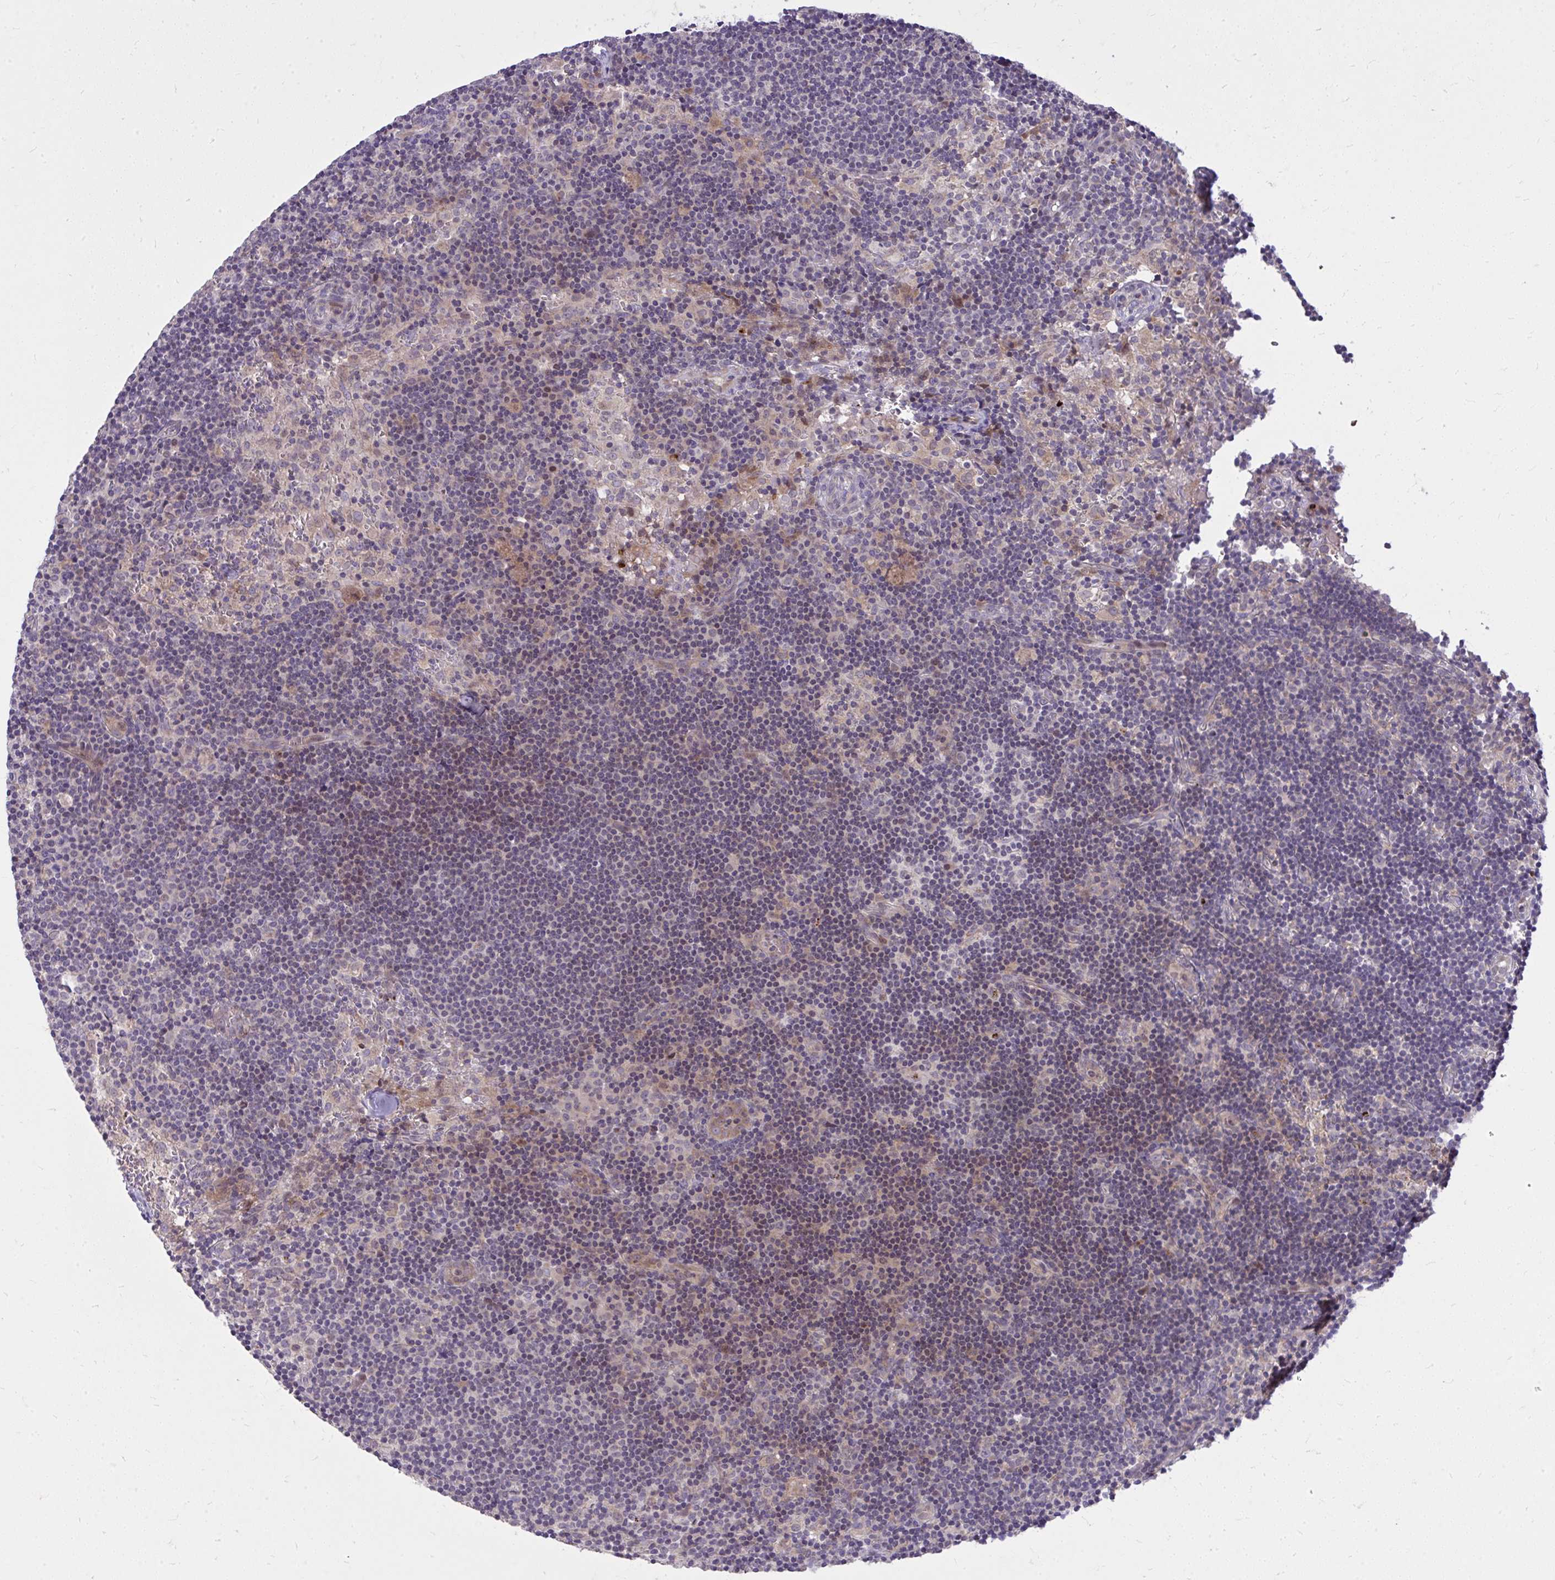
{"staining": {"intensity": "negative", "quantity": "none", "location": "none"}, "tissue": "lymph node", "cell_type": "Germinal center cells", "image_type": "normal", "snomed": [{"axis": "morphology", "description": "Normal tissue, NOS"}, {"axis": "topography", "description": "Lymph node"}], "caption": "Lymph node stained for a protein using immunohistochemistry (IHC) shows no staining germinal center cells.", "gene": "DPY19L1", "patient": {"sex": "female", "age": 45}}